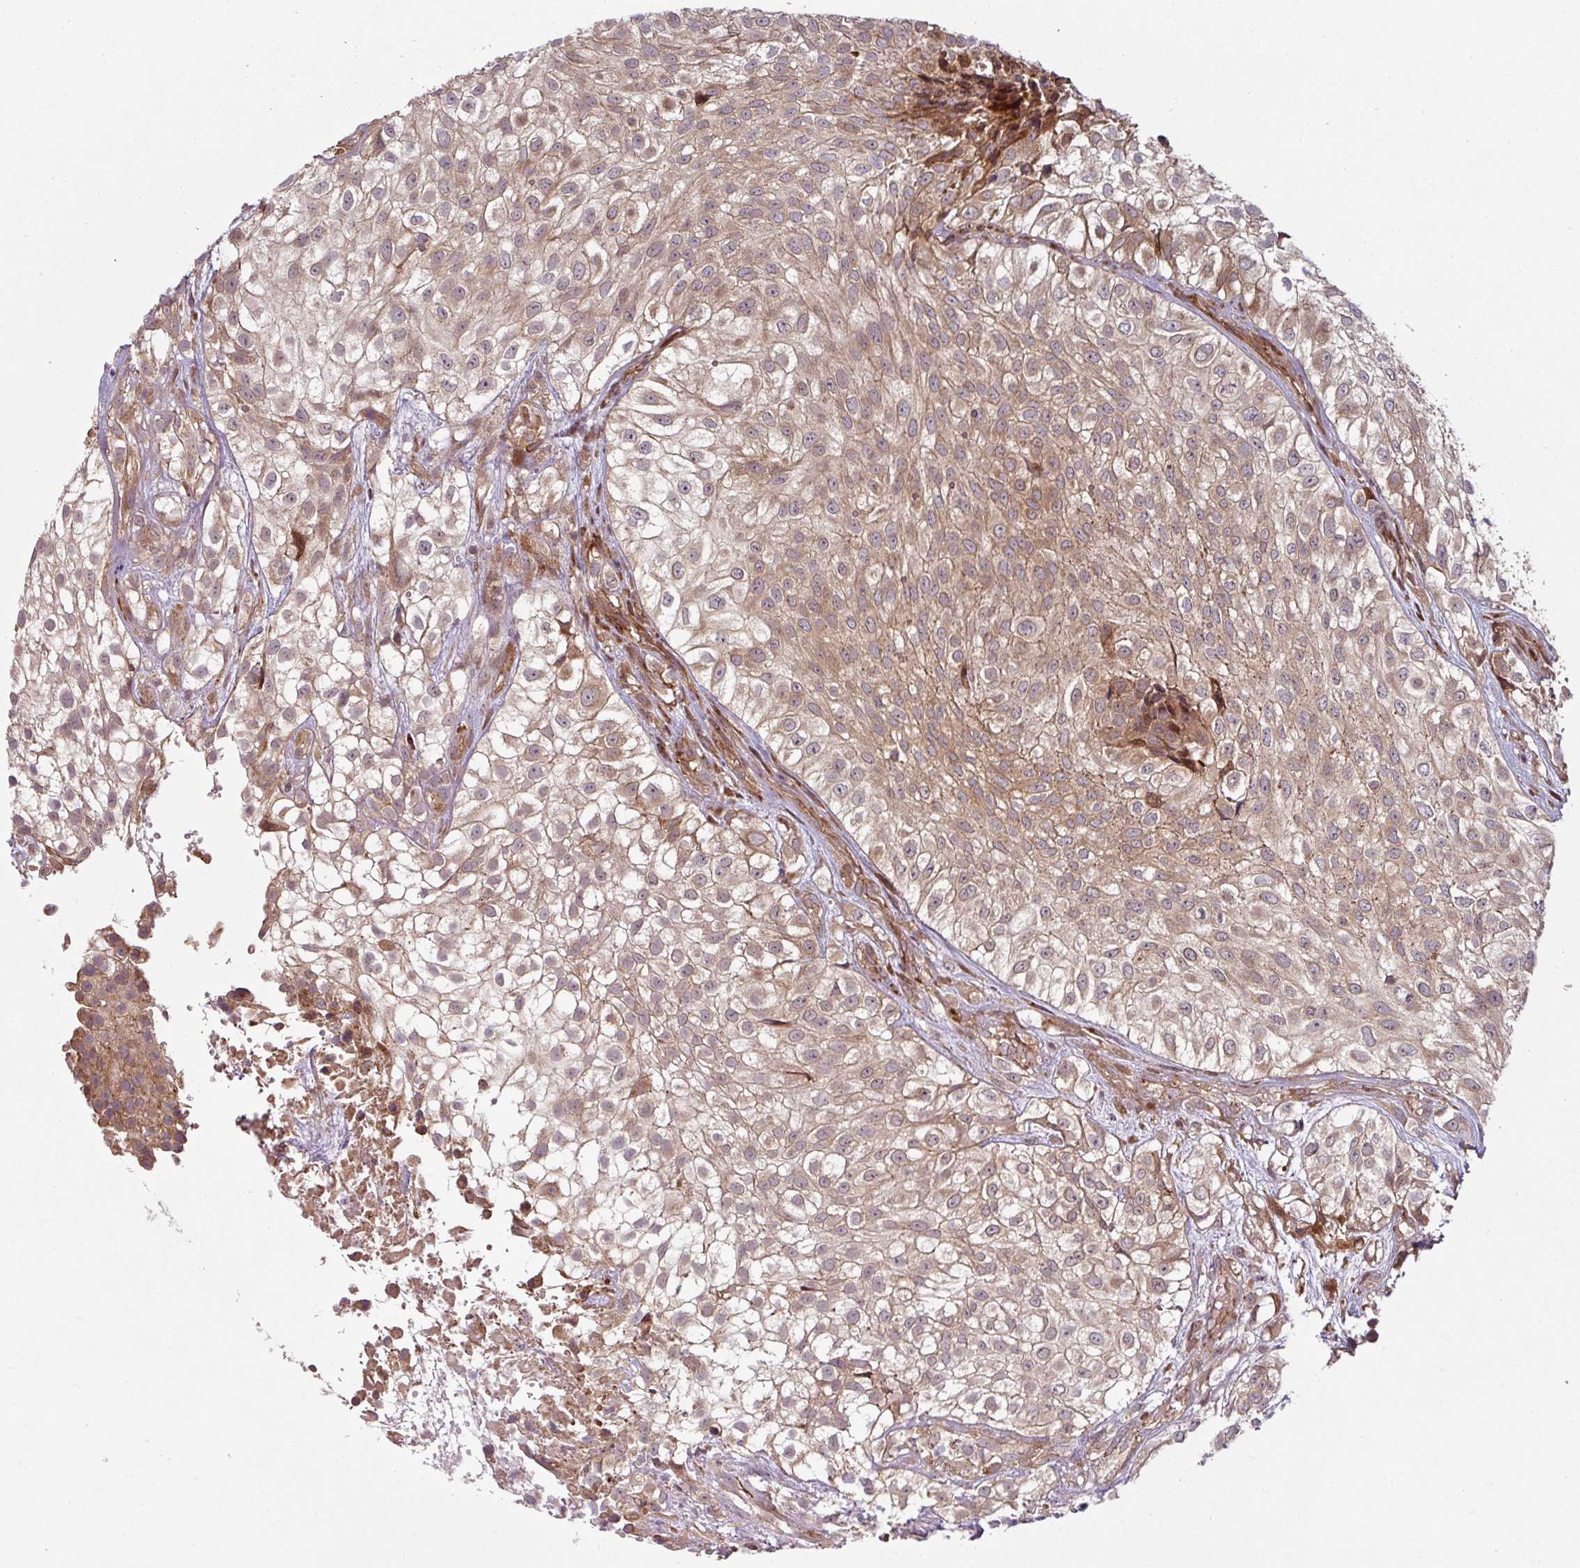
{"staining": {"intensity": "moderate", "quantity": ">75%", "location": "cytoplasmic/membranous"}, "tissue": "urothelial cancer", "cell_type": "Tumor cells", "image_type": "cancer", "snomed": [{"axis": "morphology", "description": "Urothelial carcinoma, High grade"}, {"axis": "topography", "description": "Urinary bladder"}], "caption": "Urothelial carcinoma (high-grade) tissue displays moderate cytoplasmic/membranous positivity in about >75% of tumor cells", "gene": "RAB5A", "patient": {"sex": "male", "age": 56}}